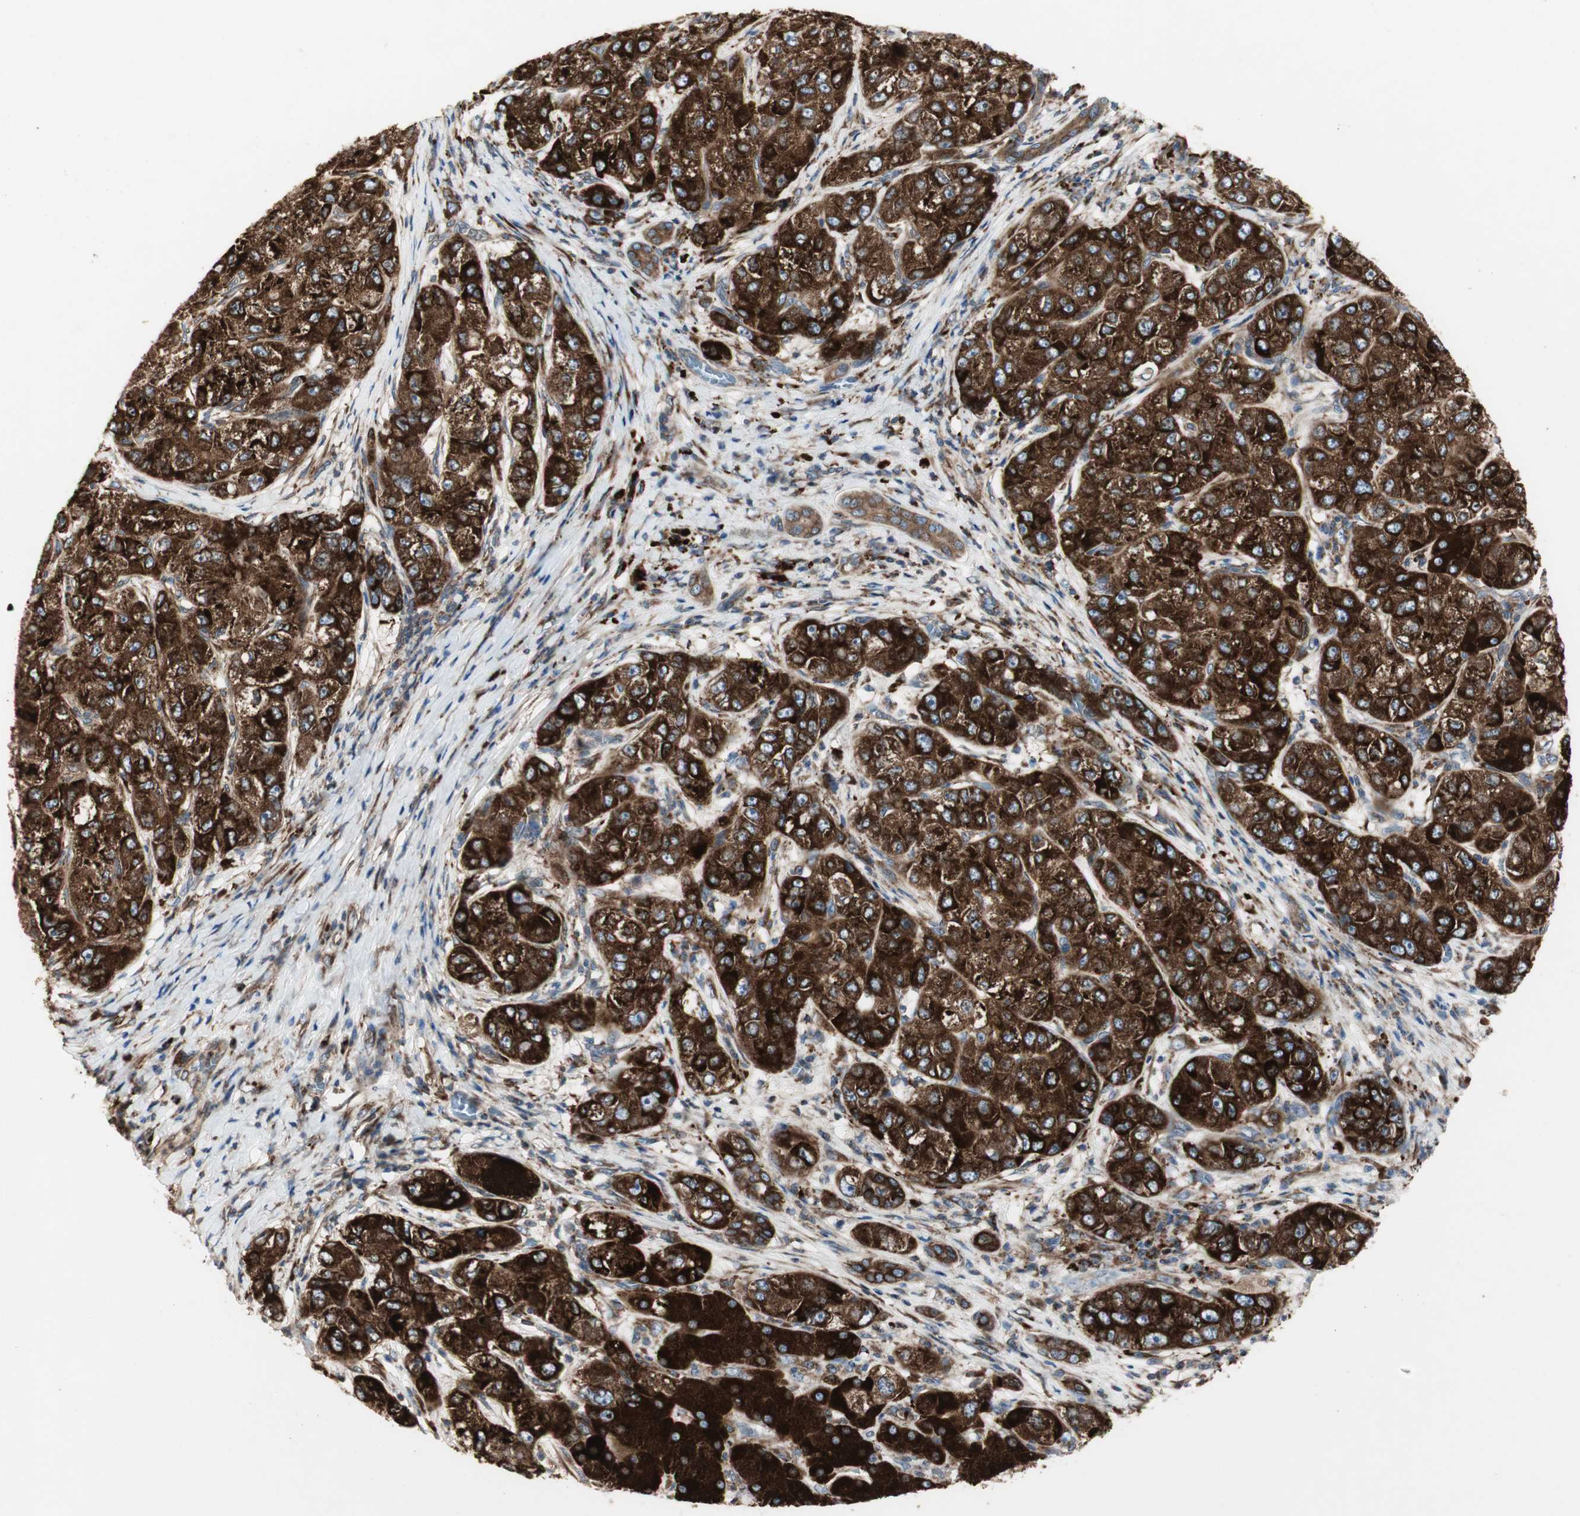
{"staining": {"intensity": "strong", "quantity": ">75%", "location": "cytoplasmic/membranous"}, "tissue": "liver cancer", "cell_type": "Tumor cells", "image_type": "cancer", "snomed": [{"axis": "morphology", "description": "Carcinoma, Hepatocellular, NOS"}, {"axis": "topography", "description": "Liver"}], "caption": "Immunohistochemical staining of human hepatocellular carcinoma (liver) exhibits strong cytoplasmic/membranous protein positivity in about >75% of tumor cells. Using DAB (brown) and hematoxylin (blue) stains, captured at high magnification using brightfield microscopy.", "gene": "H6PD", "patient": {"sex": "male", "age": 80}}